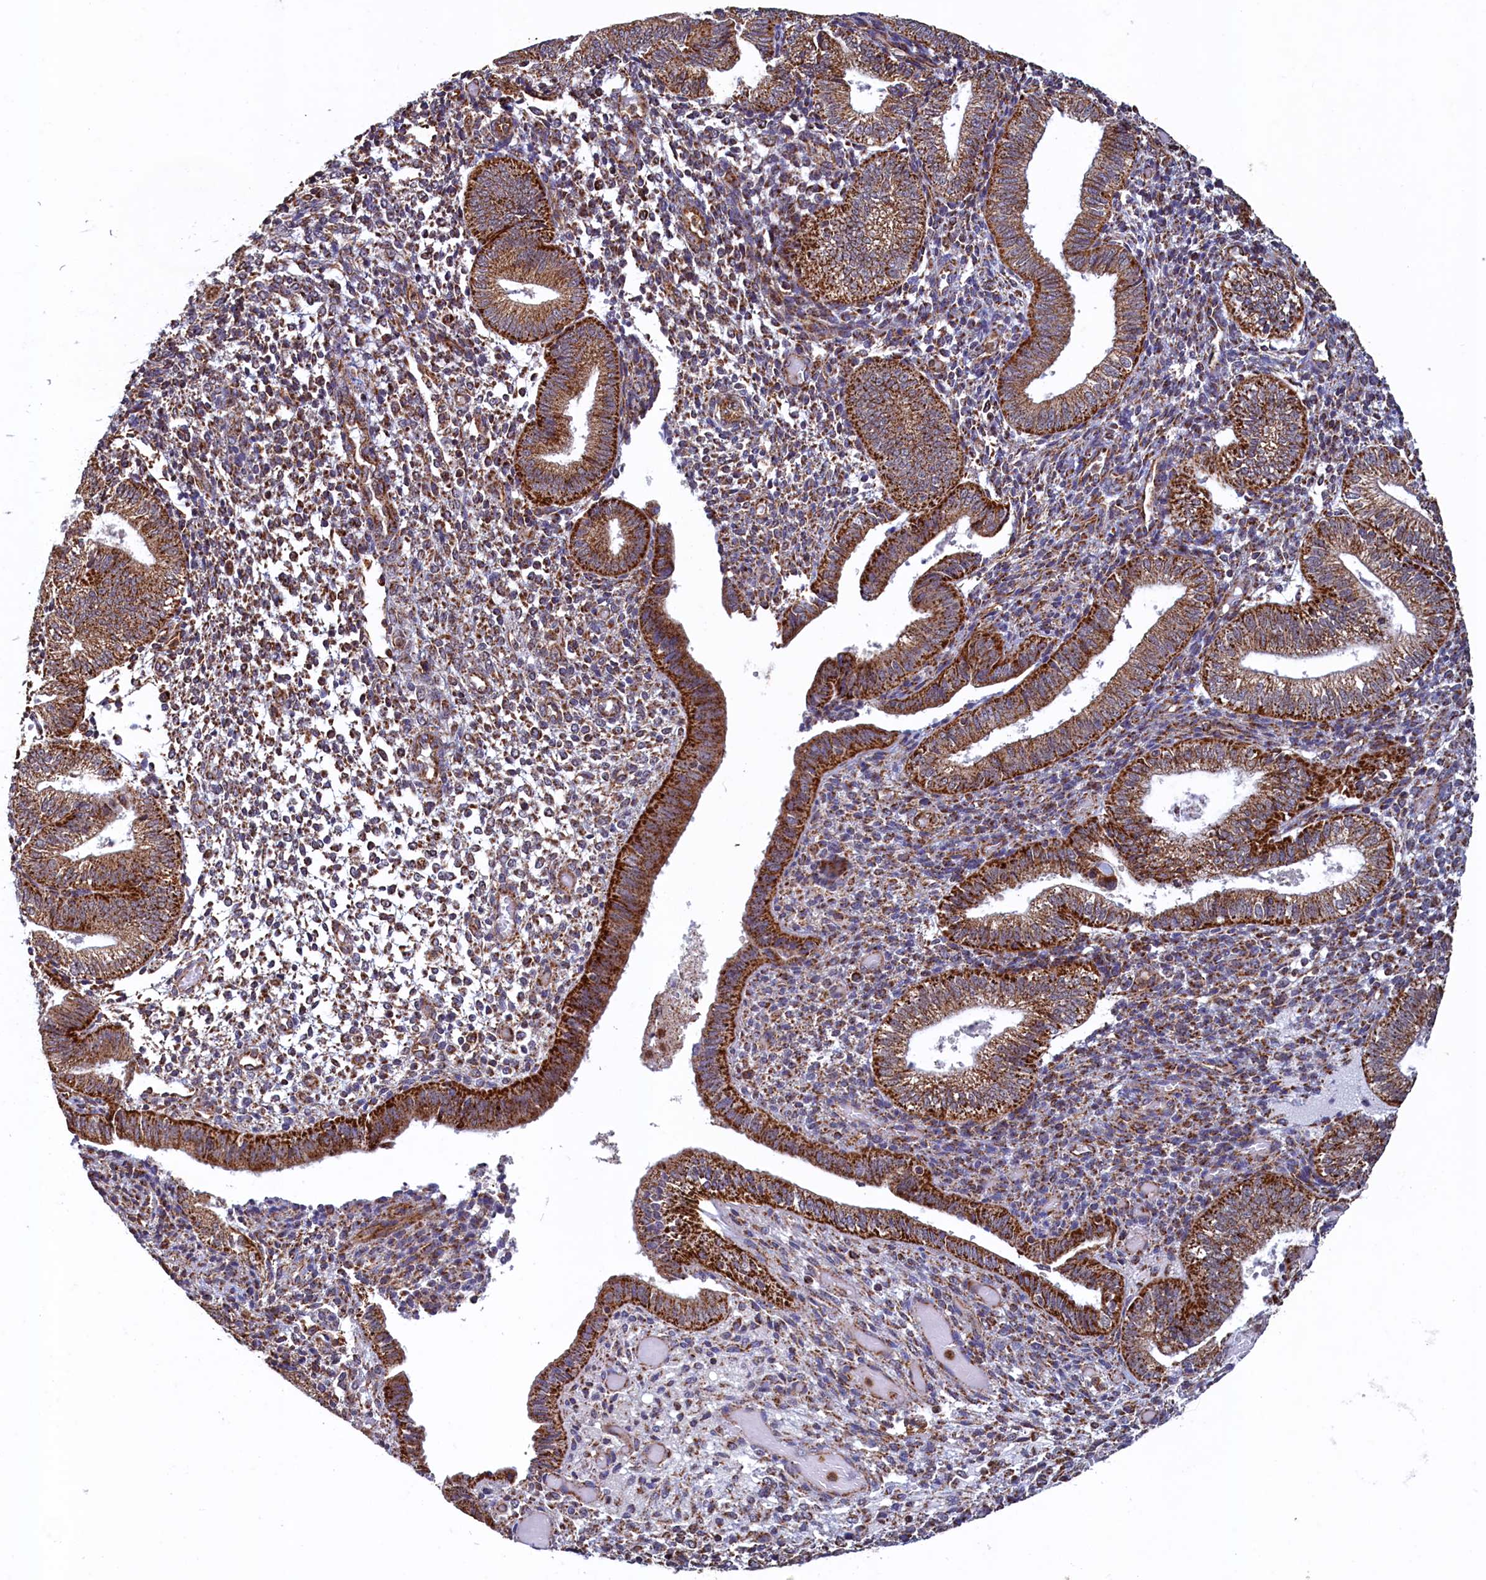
{"staining": {"intensity": "moderate", "quantity": ">75%", "location": "cytoplasmic/membranous"}, "tissue": "endometrium", "cell_type": "Cells in endometrial stroma", "image_type": "normal", "snomed": [{"axis": "morphology", "description": "Normal tissue, NOS"}, {"axis": "topography", "description": "Endometrium"}], "caption": "Endometrium stained with immunohistochemistry shows moderate cytoplasmic/membranous positivity in about >75% of cells in endometrial stroma. (DAB (3,3'-diaminobenzidine) IHC, brown staining for protein, blue staining for nuclei).", "gene": "UBE3B", "patient": {"sex": "female", "age": 34}}